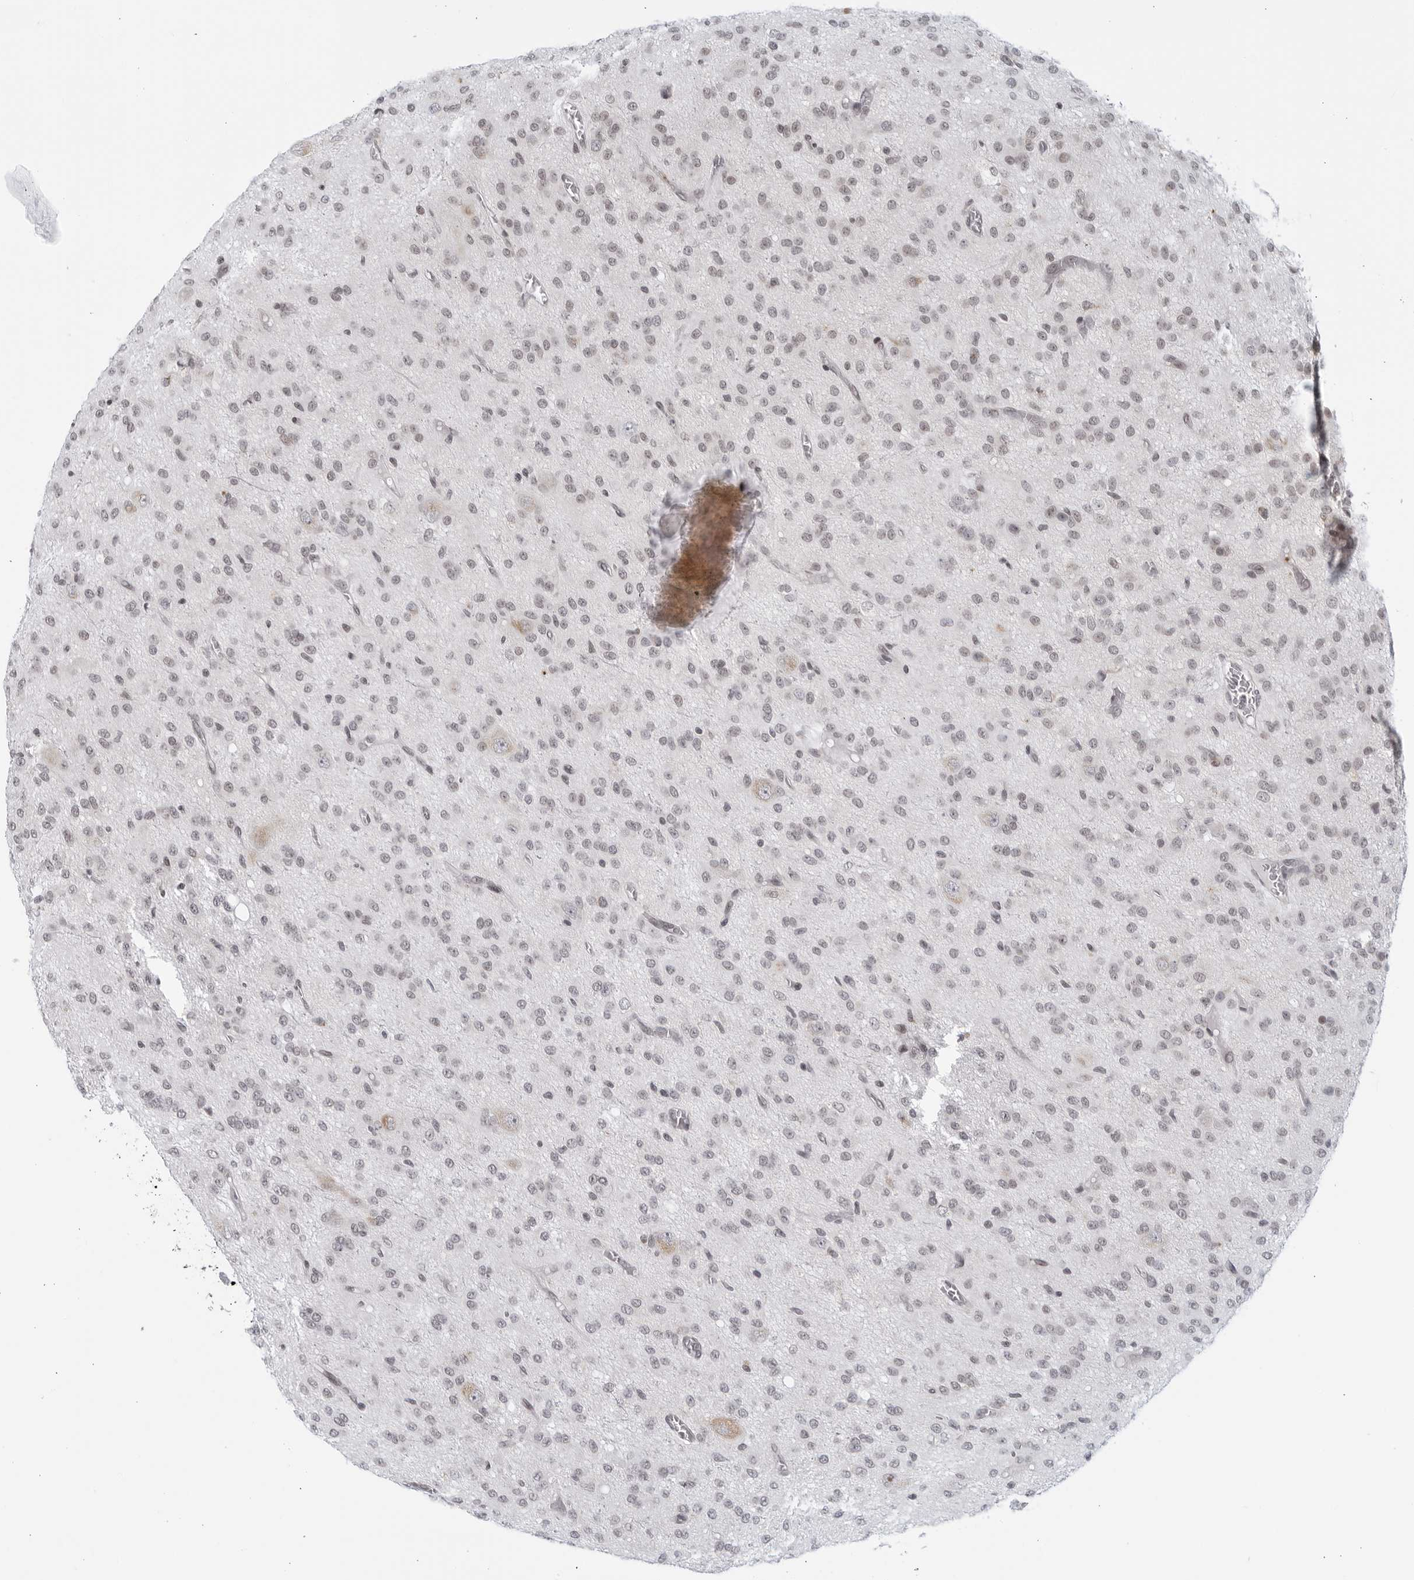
{"staining": {"intensity": "negative", "quantity": "none", "location": "none"}, "tissue": "glioma", "cell_type": "Tumor cells", "image_type": "cancer", "snomed": [{"axis": "morphology", "description": "Glioma, malignant, High grade"}, {"axis": "topography", "description": "Brain"}], "caption": "A photomicrograph of human glioma is negative for staining in tumor cells.", "gene": "RAB11FIP3", "patient": {"sex": "female", "age": 59}}